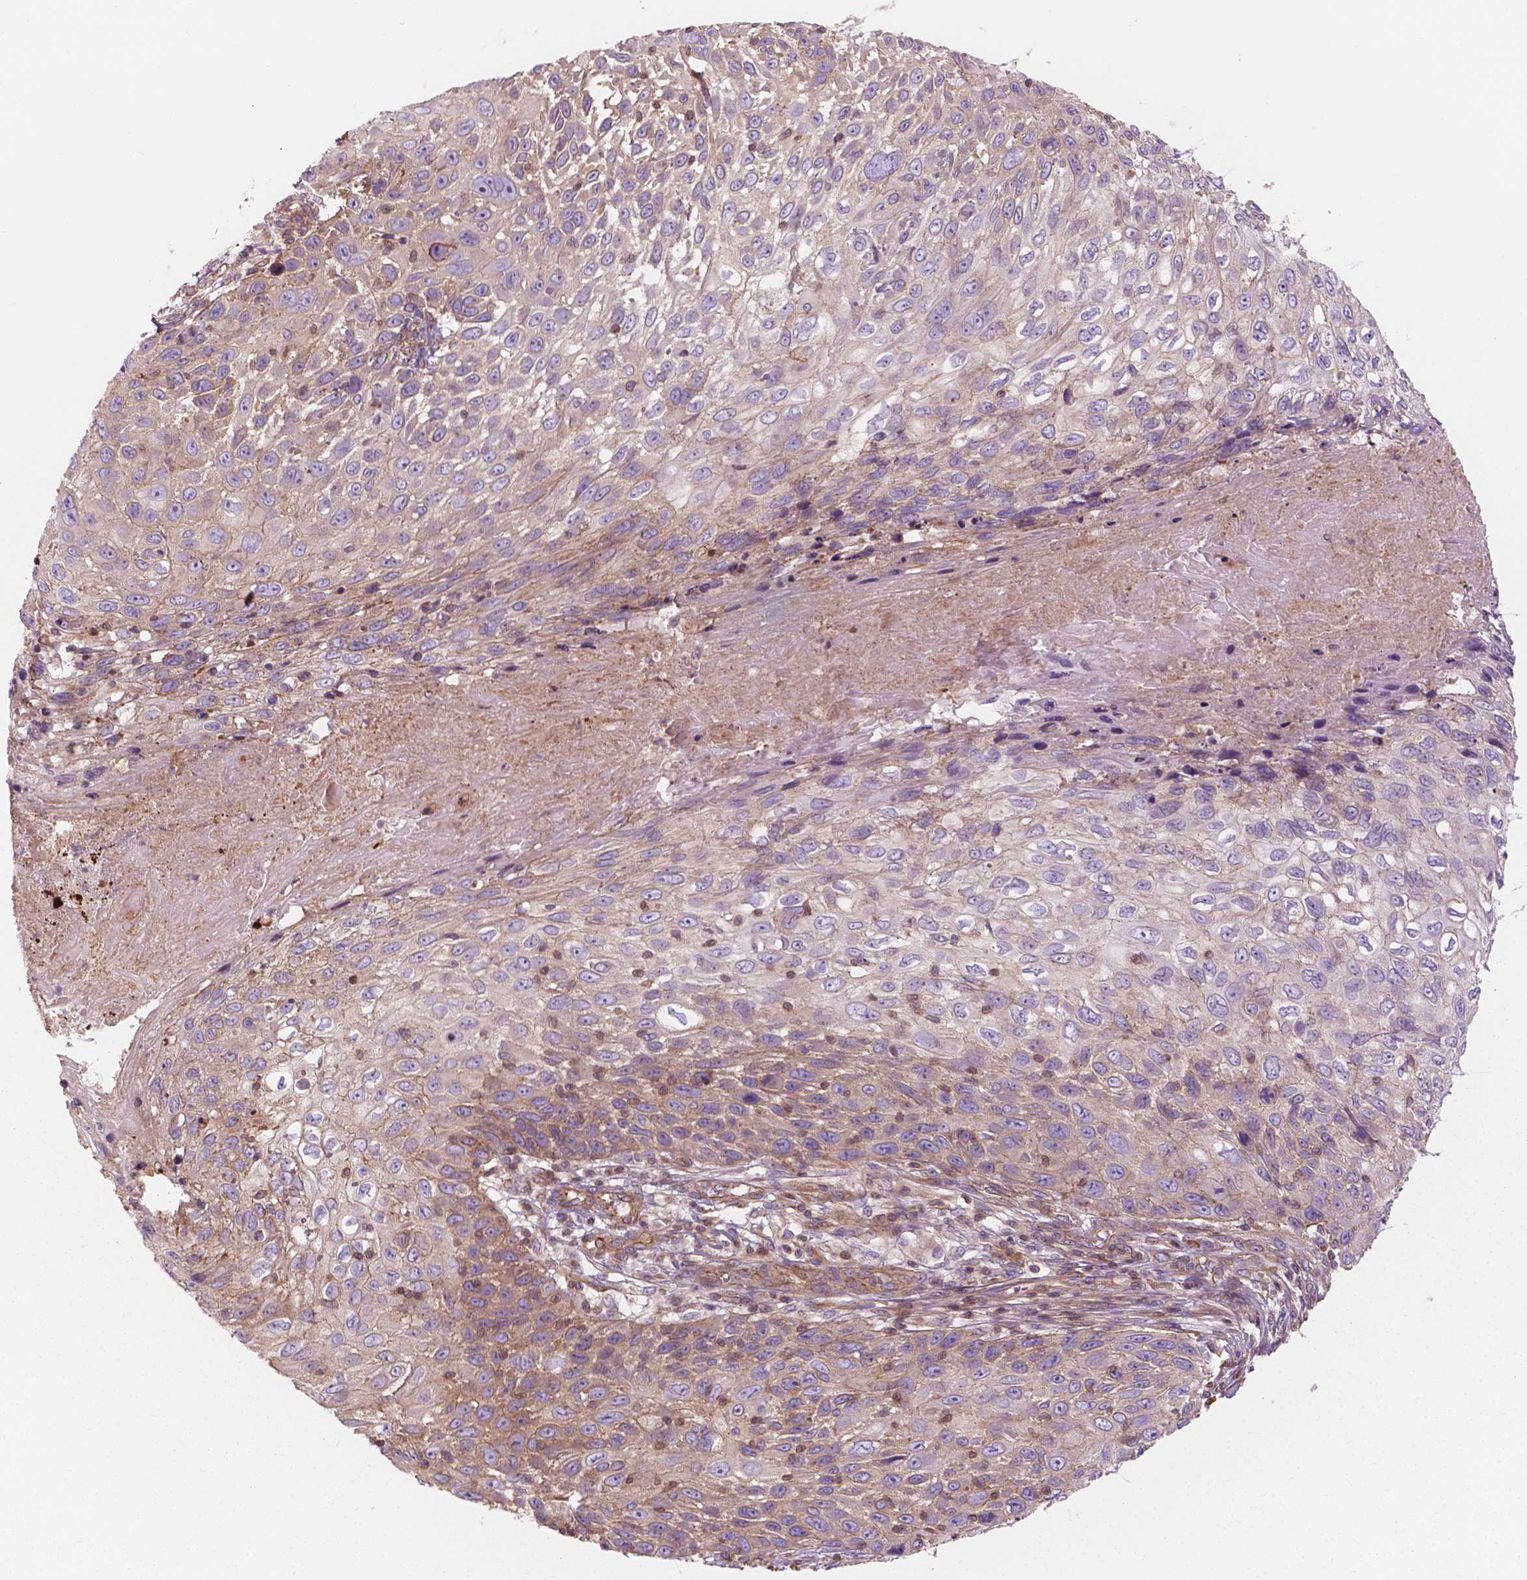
{"staining": {"intensity": "weak", "quantity": "25%-75%", "location": "cytoplasmic/membranous"}, "tissue": "skin cancer", "cell_type": "Tumor cells", "image_type": "cancer", "snomed": [{"axis": "morphology", "description": "Squamous cell carcinoma, NOS"}, {"axis": "topography", "description": "Skin"}], "caption": "Immunohistochemistry (IHC) histopathology image of neoplastic tissue: human skin squamous cell carcinoma stained using IHC demonstrates low levels of weak protein expression localized specifically in the cytoplasmic/membranous of tumor cells, appearing as a cytoplasmic/membranous brown color.", "gene": "SURF4", "patient": {"sex": "male", "age": 92}}